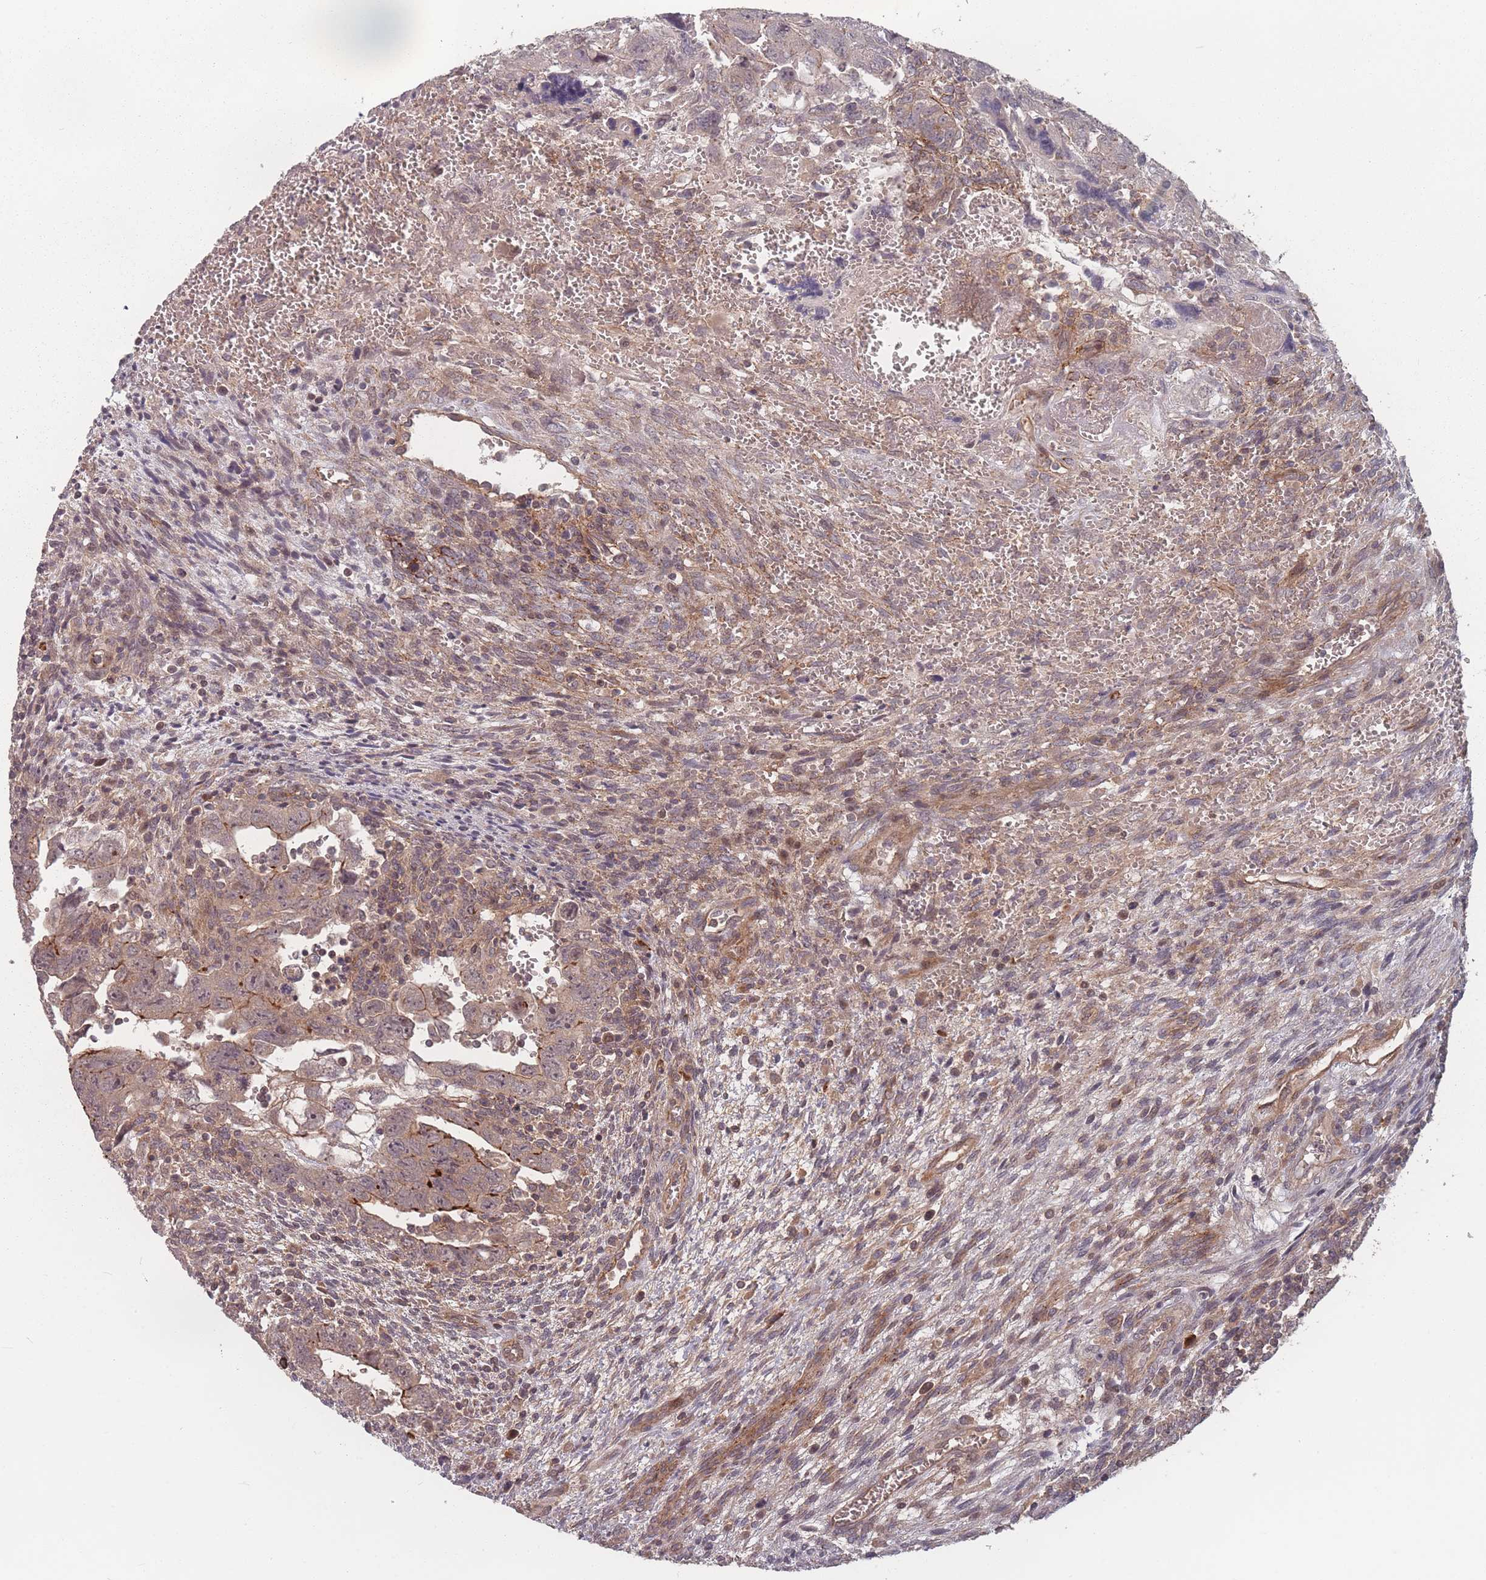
{"staining": {"intensity": "moderate", "quantity": "25%-75%", "location": "cytoplasmic/membranous"}, "tissue": "testis cancer", "cell_type": "Tumor cells", "image_type": "cancer", "snomed": [{"axis": "morphology", "description": "Carcinoma, Embryonal, NOS"}, {"axis": "topography", "description": "Testis"}], "caption": "Testis cancer stained for a protein displays moderate cytoplasmic/membranous positivity in tumor cells.", "gene": "HAGH", "patient": {"sex": "male", "age": 28}}